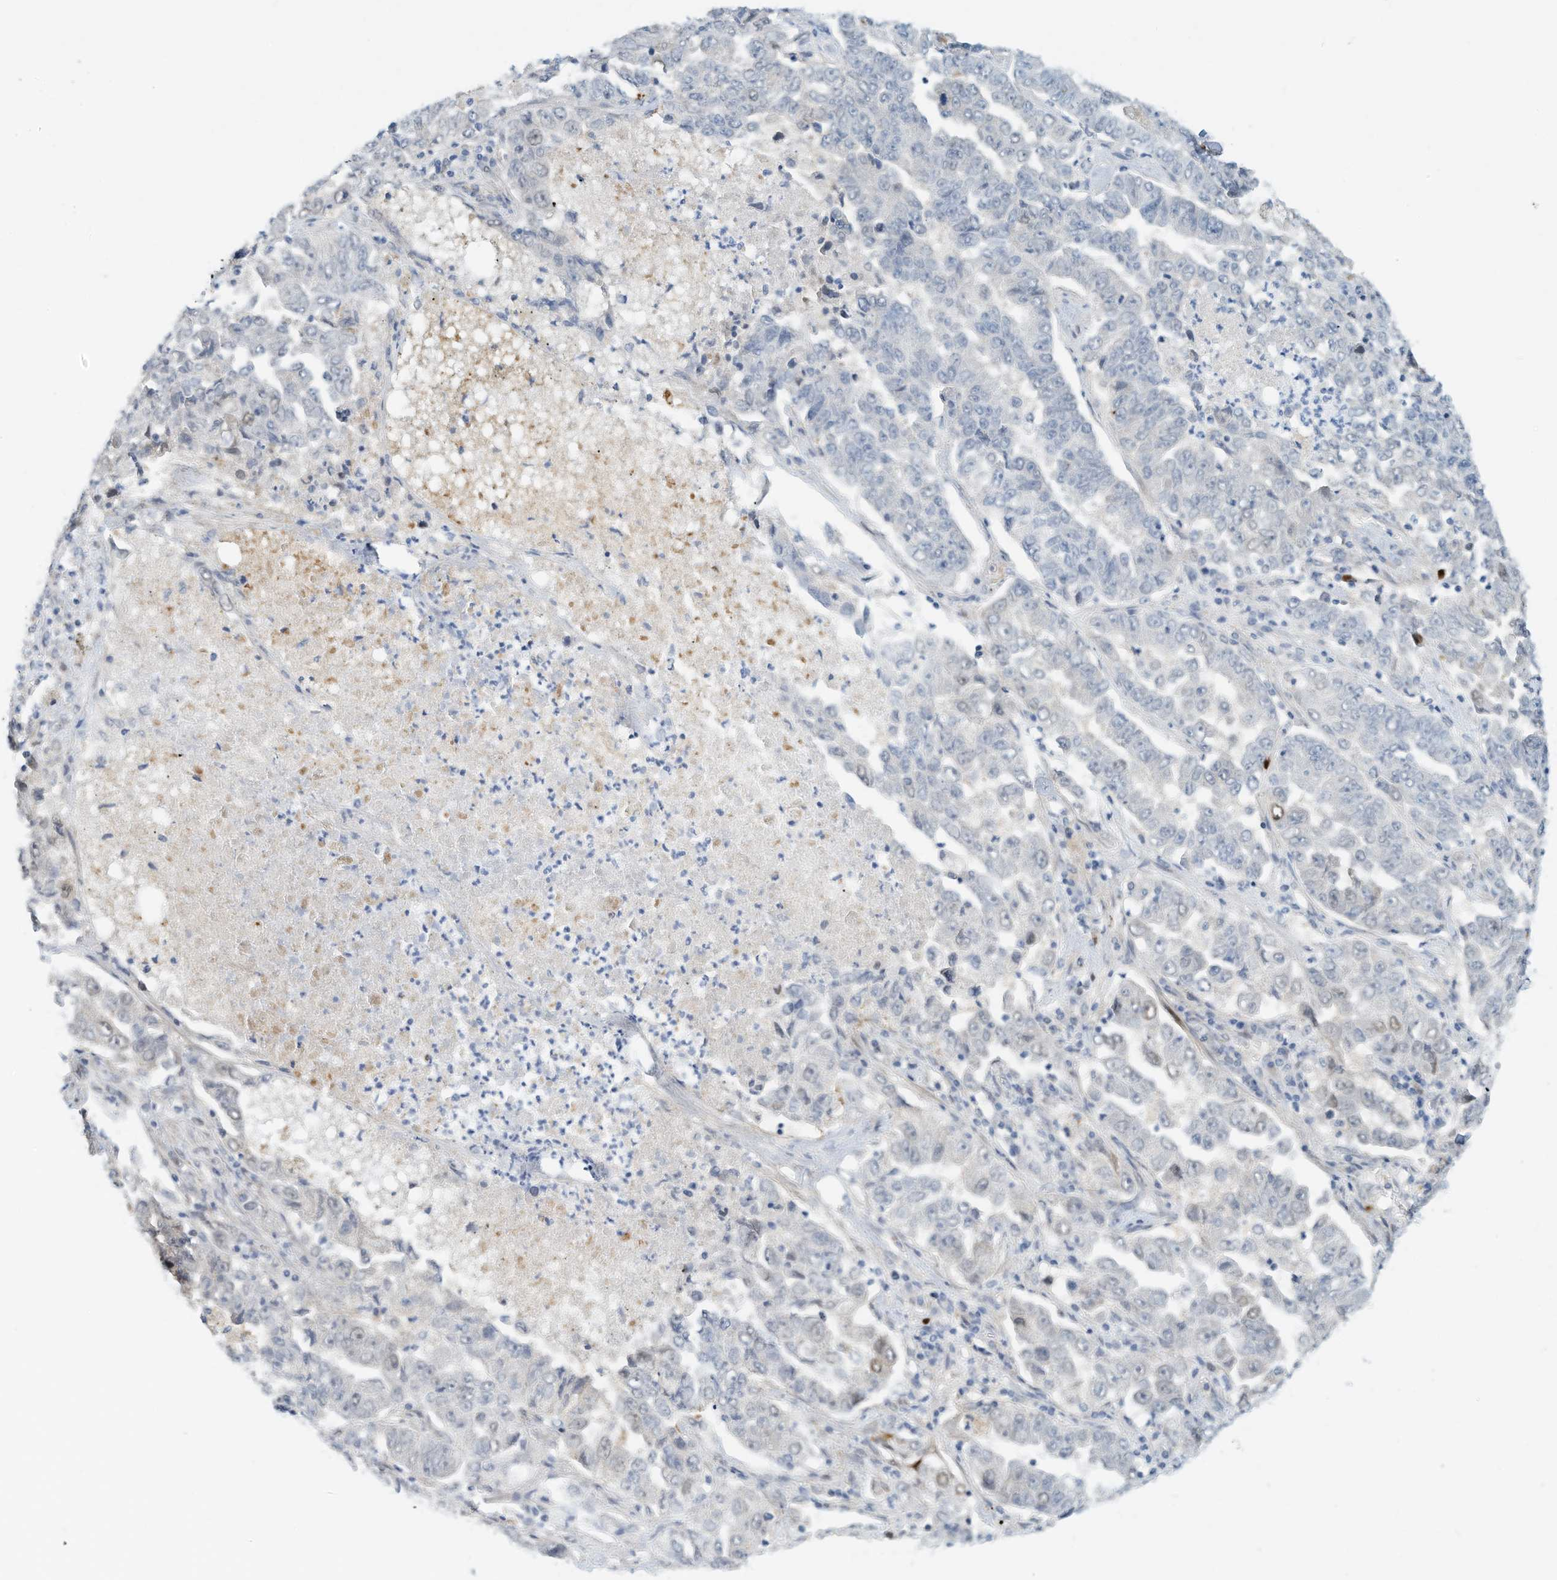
{"staining": {"intensity": "negative", "quantity": "none", "location": "none"}, "tissue": "lung cancer", "cell_type": "Tumor cells", "image_type": "cancer", "snomed": [{"axis": "morphology", "description": "Adenocarcinoma, NOS"}, {"axis": "topography", "description": "Lung"}], "caption": "This is an immunohistochemistry (IHC) image of human lung cancer. There is no positivity in tumor cells.", "gene": "ARHGAP28", "patient": {"sex": "female", "age": 51}}